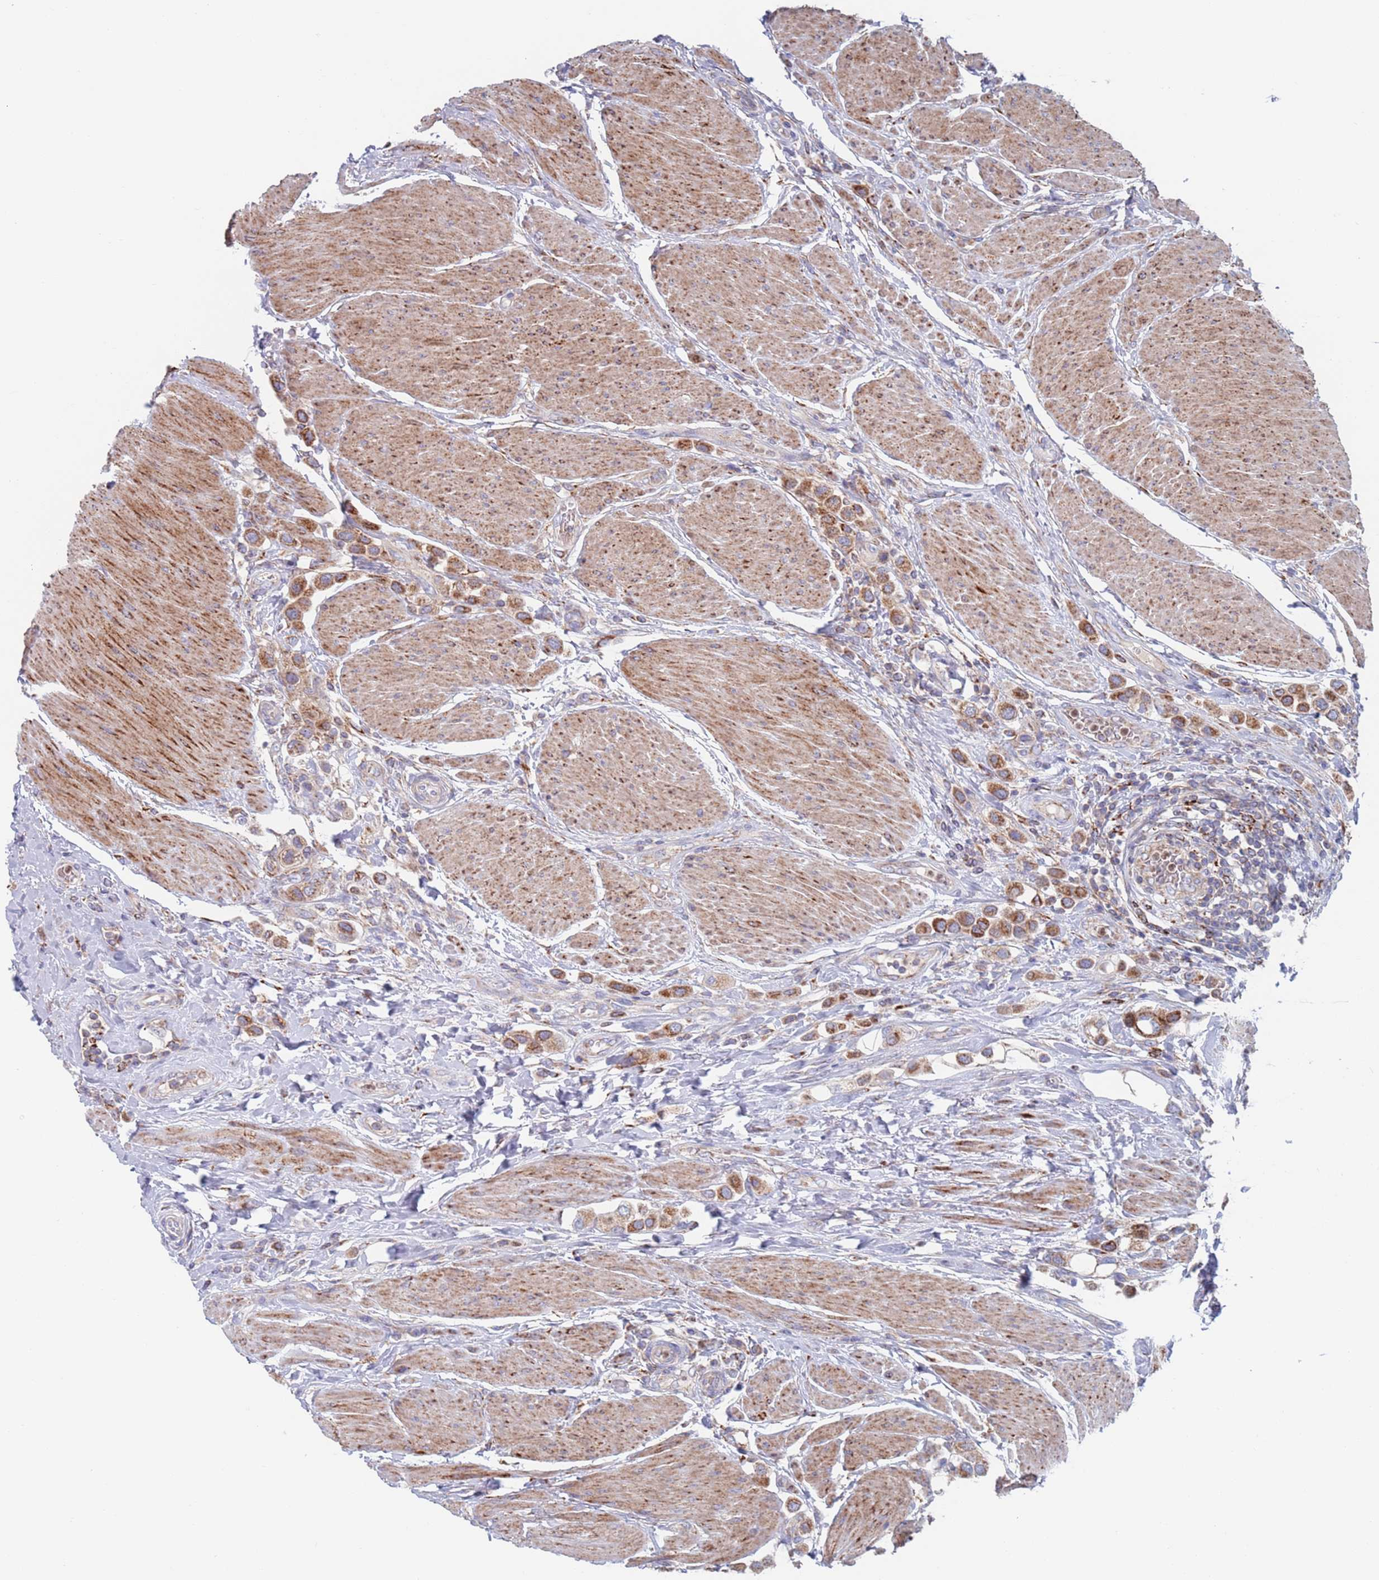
{"staining": {"intensity": "strong", "quantity": ">75%", "location": "cytoplasmic/membranous"}, "tissue": "urothelial cancer", "cell_type": "Tumor cells", "image_type": "cancer", "snomed": [{"axis": "morphology", "description": "Urothelial carcinoma, High grade"}, {"axis": "topography", "description": "Urinary bladder"}], "caption": "Immunohistochemical staining of human urothelial carcinoma (high-grade) displays high levels of strong cytoplasmic/membranous positivity in about >75% of tumor cells.", "gene": "CHCHD6", "patient": {"sex": "male", "age": 50}}